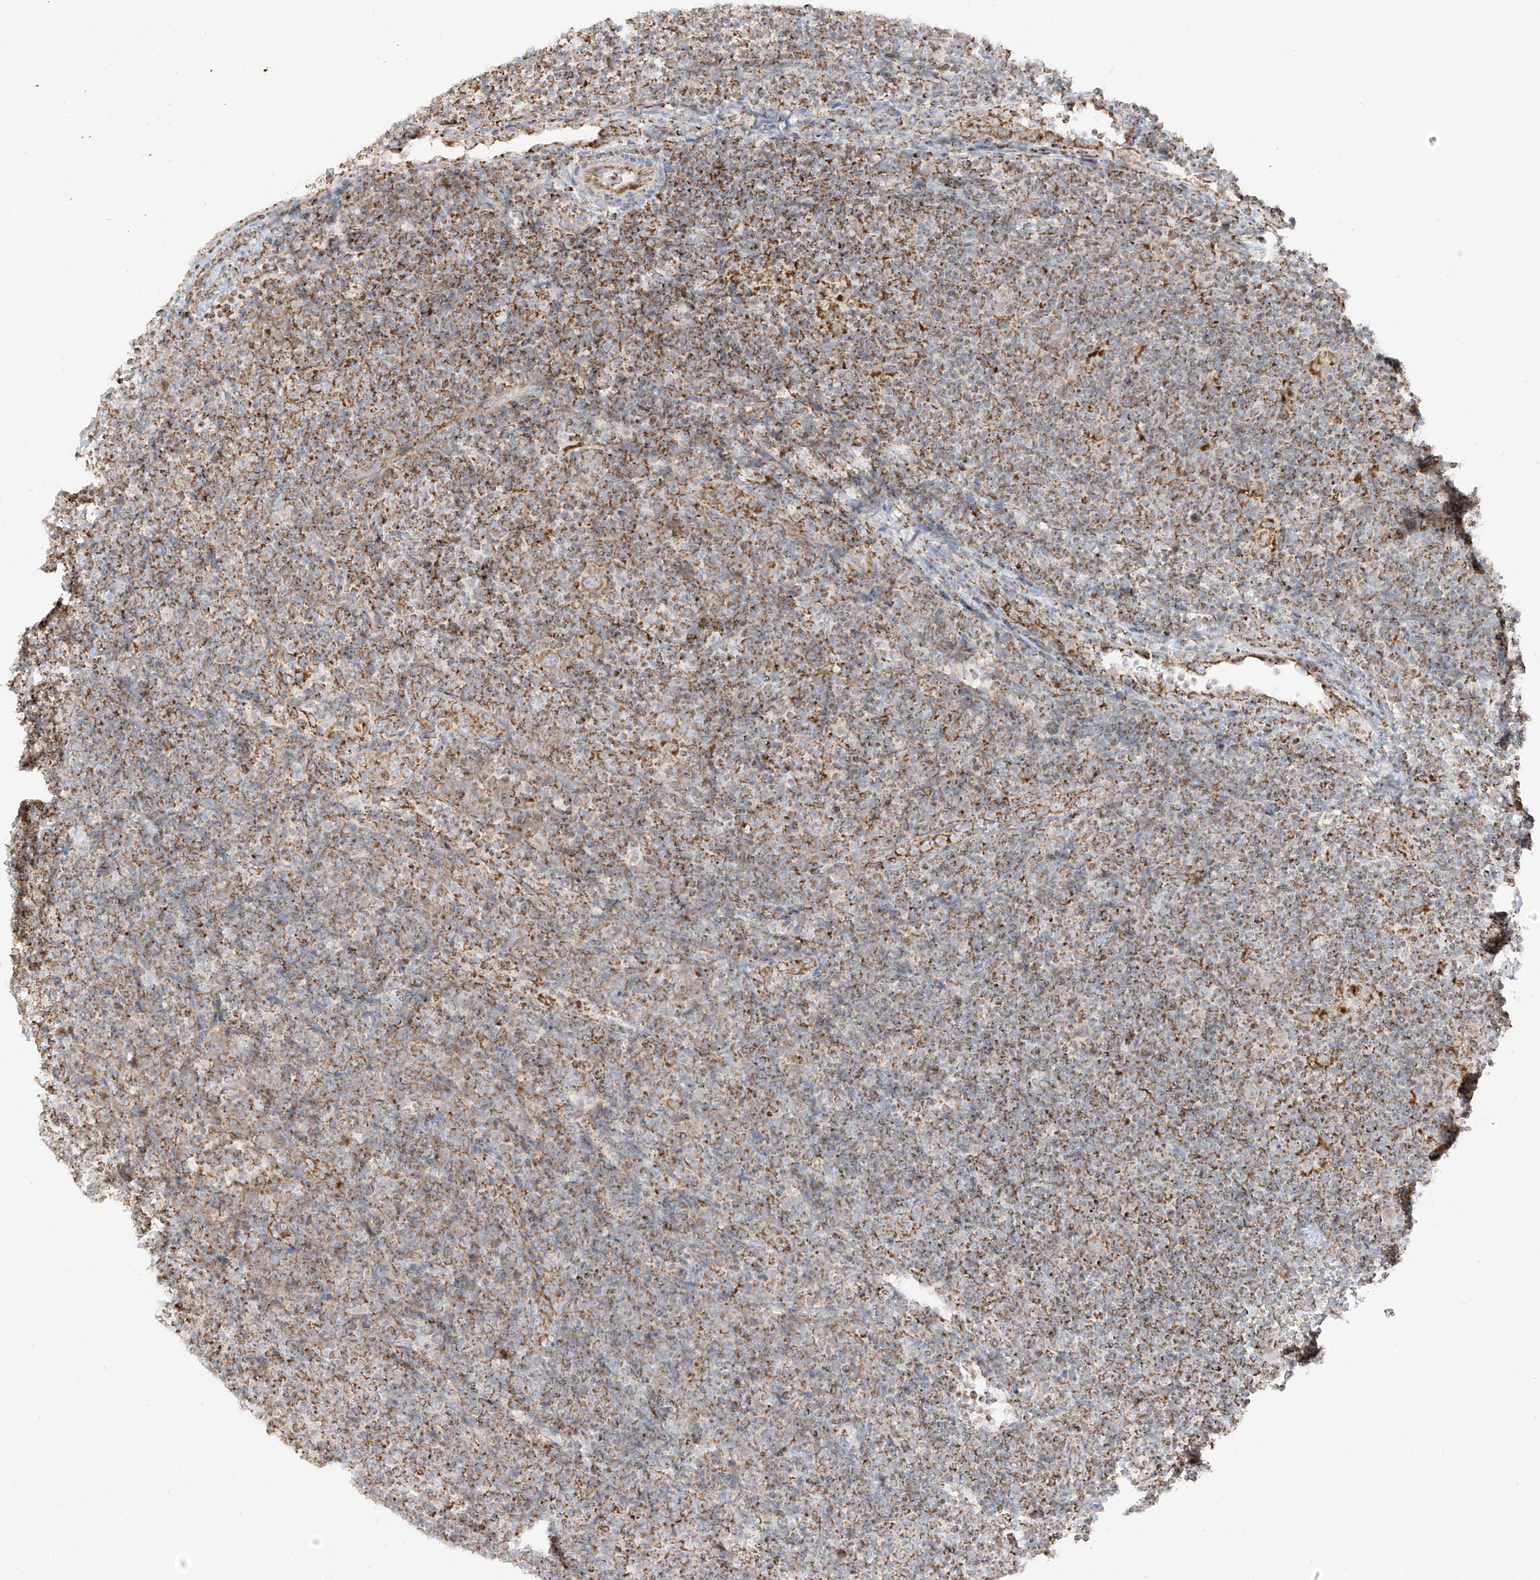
{"staining": {"intensity": "moderate", "quantity": ">75%", "location": "cytoplasmic/membranous"}, "tissue": "lymphoma", "cell_type": "Tumor cells", "image_type": "cancer", "snomed": [{"axis": "morphology", "description": "Hodgkin's disease, NOS"}, {"axis": "topography", "description": "Lymph node"}], "caption": "Moderate cytoplasmic/membranous positivity is present in about >75% of tumor cells in Hodgkin's disease.", "gene": "ETHE1", "patient": {"sex": "female", "age": 57}}